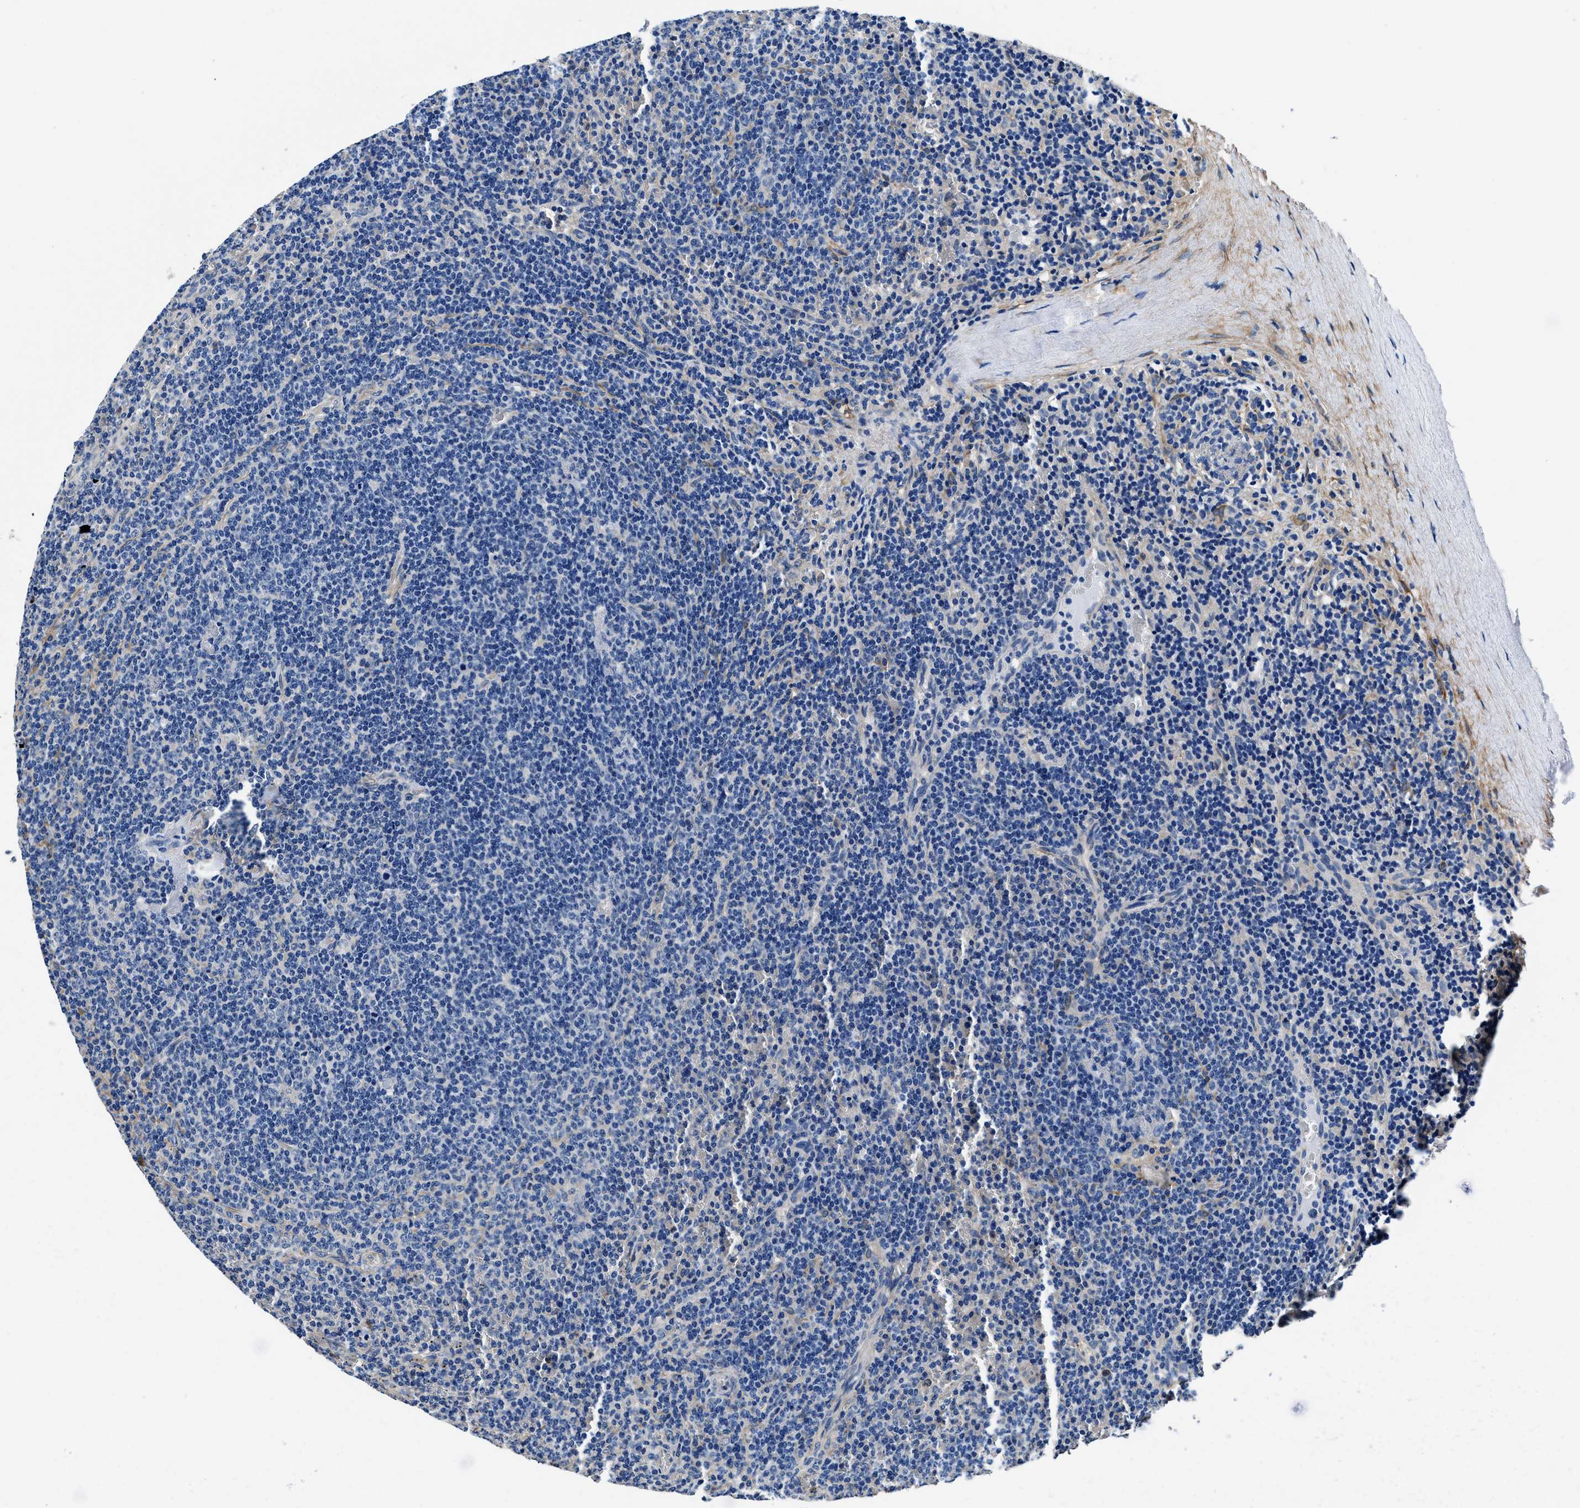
{"staining": {"intensity": "negative", "quantity": "none", "location": "none"}, "tissue": "lymphoma", "cell_type": "Tumor cells", "image_type": "cancer", "snomed": [{"axis": "morphology", "description": "Malignant lymphoma, non-Hodgkin's type, Low grade"}, {"axis": "topography", "description": "Spleen"}], "caption": "This micrograph is of lymphoma stained with immunohistochemistry to label a protein in brown with the nuclei are counter-stained blue. There is no staining in tumor cells.", "gene": "NEU1", "patient": {"sex": "female", "age": 50}}